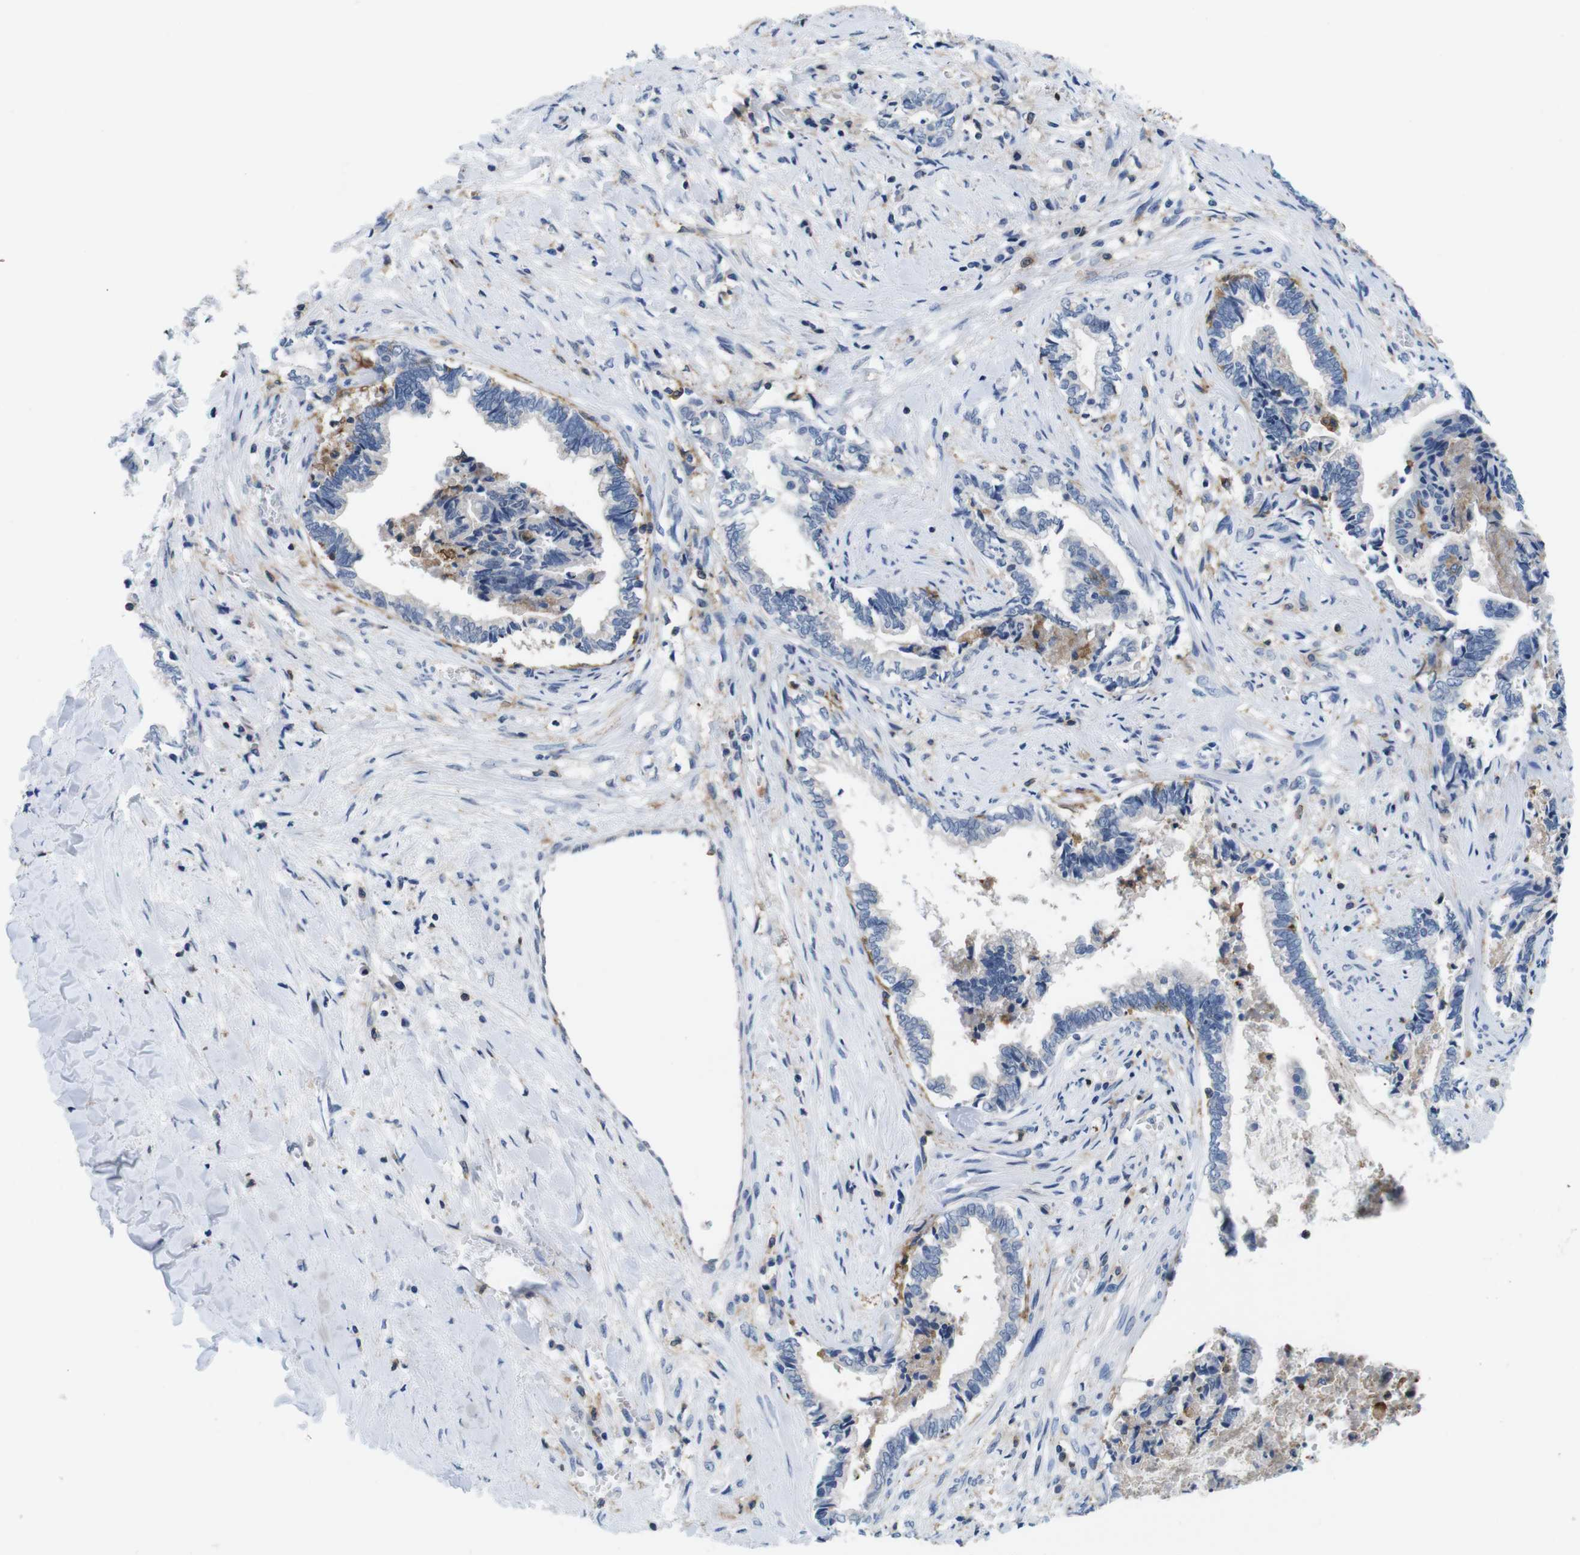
{"staining": {"intensity": "negative", "quantity": "none", "location": "none"}, "tissue": "liver cancer", "cell_type": "Tumor cells", "image_type": "cancer", "snomed": [{"axis": "morphology", "description": "Cholangiocarcinoma"}, {"axis": "topography", "description": "Liver"}], "caption": "Cholangiocarcinoma (liver) was stained to show a protein in brown. There is no significant staining in tumor cells.", "gene": "CD300C", "patient": {"sex": "male", "age": 57}}